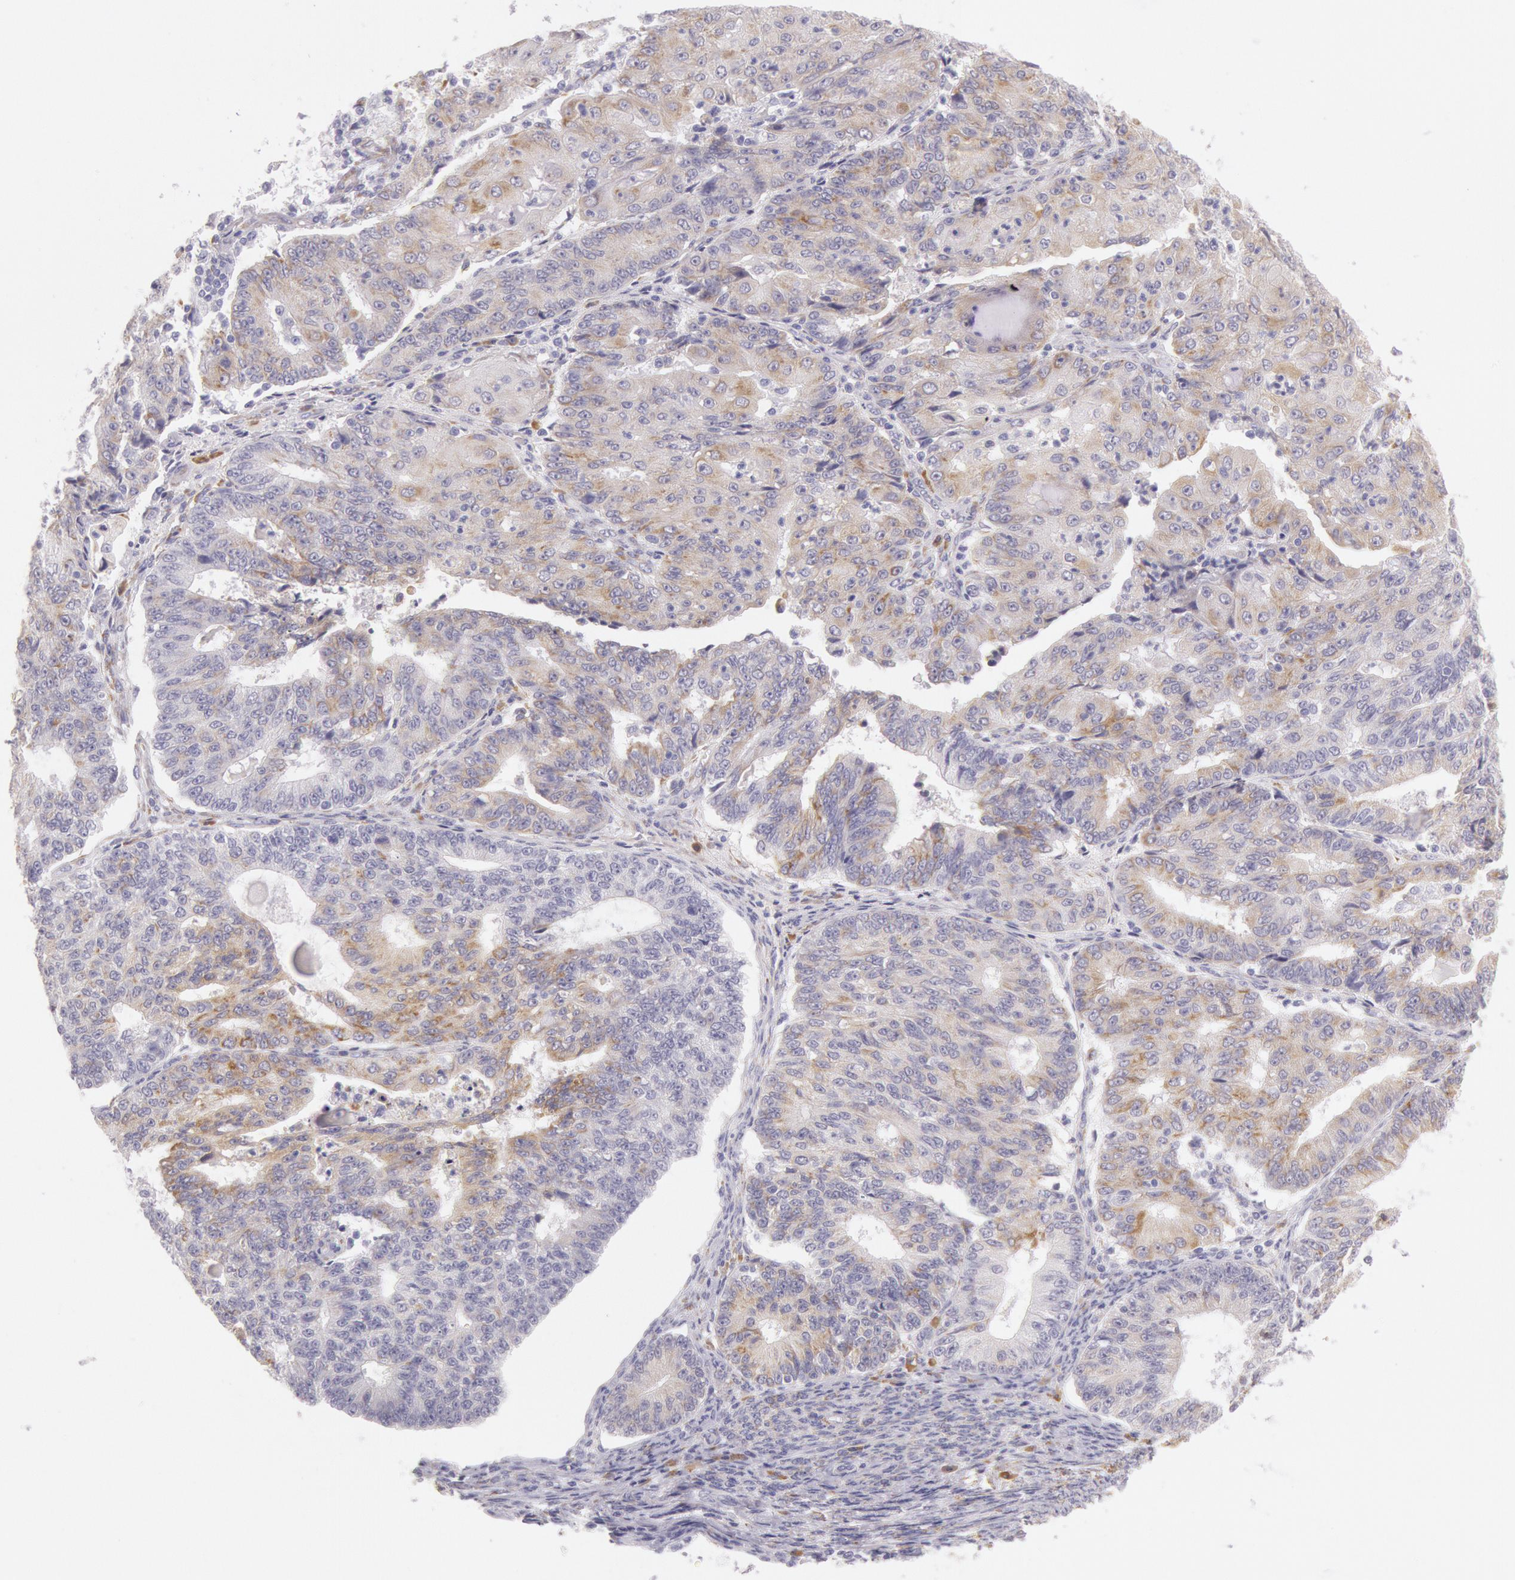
{"staining": {"intensity": "weak", "quantity": "25%-75%", "location": "cytoplasmic/membranous"}, "tissue": "endometrial cancer", "cell_type": "Tumor cells", "image_type": "cancer", "snomed": [{"axis": "morphology", "description": "Adenocarcinoma, NOS"}, {"axis": "topography", "description": "Endometrium"}], "caption": "Immunohistochemistry (IHC) micrograph of neoplastic tissue: adenocarcinoma (endometrial) stained using immunohistochemistry exhibits low levels of weak protein expression localized specifically in the cytoplasmic/membranous of tumor cells, appearing as a cytoplasmic/membranous brown color.", "gene": "CIDEB", "patient": {"sex": "female", "age": 56}}